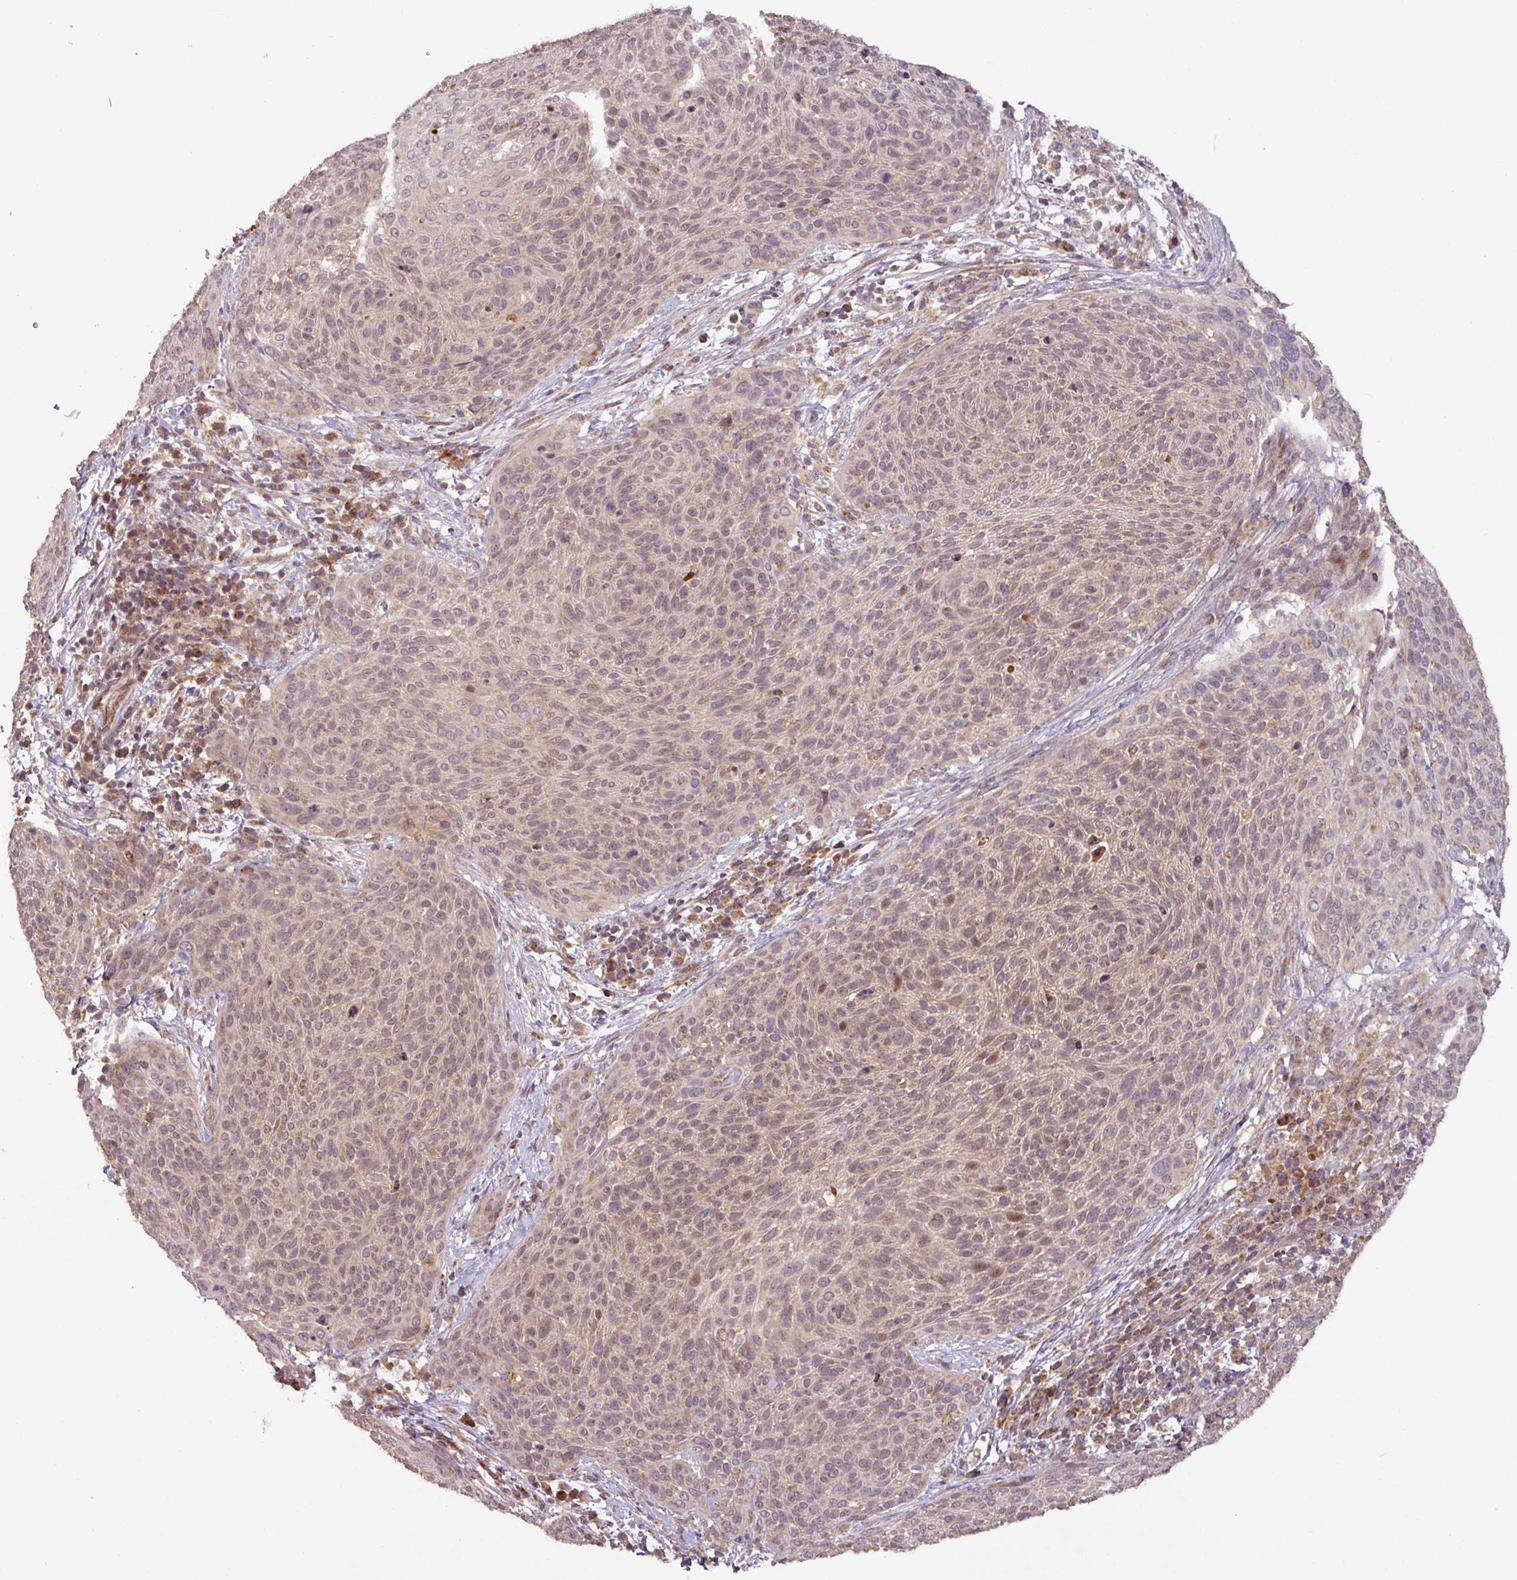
{"staining": {"intensity": "weak", "quantity": "25%-75%", "location": "nuclear"}, "tissue": "cervical cancer", "cell_type": "Tumor cells", "image_type": "cancer", "snomed": [{"axis": "morphology", "description": "Squamous cell carcinoma, NOS"}, {"axis": "topography", "description": "Cervix"}], "caption": "An immunohistochemistry (IHC) micrograph of tumor tissue is shown. Protein staining in brown labels weak nuclear positivity in cervical cancer within tumor cells.", "gene": "YPEL3", "patient": {"sex": "female", "age": 31}}